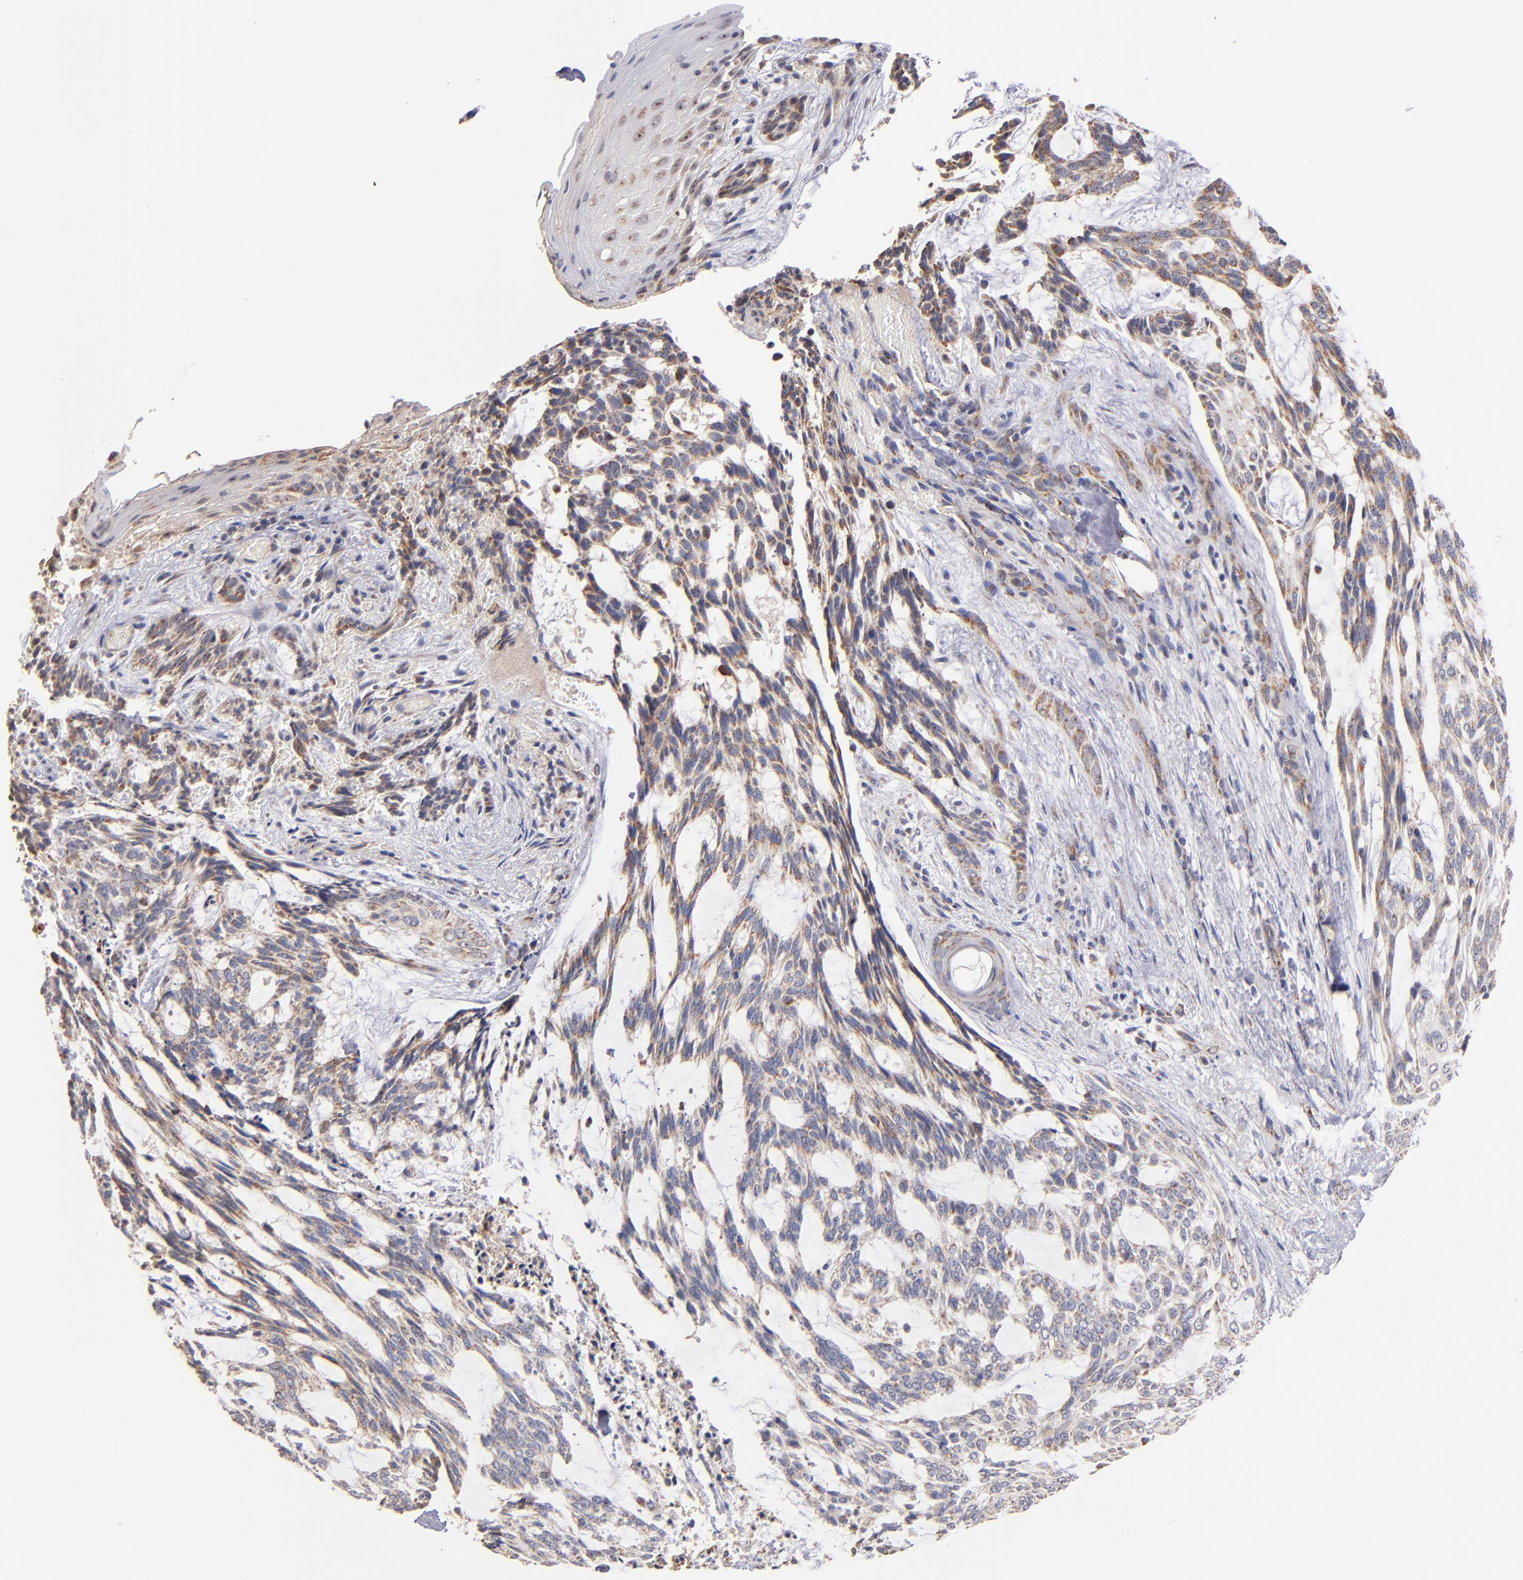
{"staining": {"intensity": "weak", "quantity": "25%-75%", "location": "cytoplasmic/membranous"}, "tissue": "skin cancer", "cell_type": "Tumor cells", "image_type": "cancer", "snomed": [{"axis": "morphology", "description": "Normal tissue, NOS"}, {"axis": "morphology", "description": "Basal cell carcinoma"}, {"axis": "topography", "description": "Skin"}], "caption": "This micrograph reveals IHC staining of skin cancer (basal cell carcinoma), with low weak cytoplasmic/membranous positivity in about 25%-75% of tumor cells.", "gene": "DIABLO", "patient": {"sex": "female", "age": 71}}